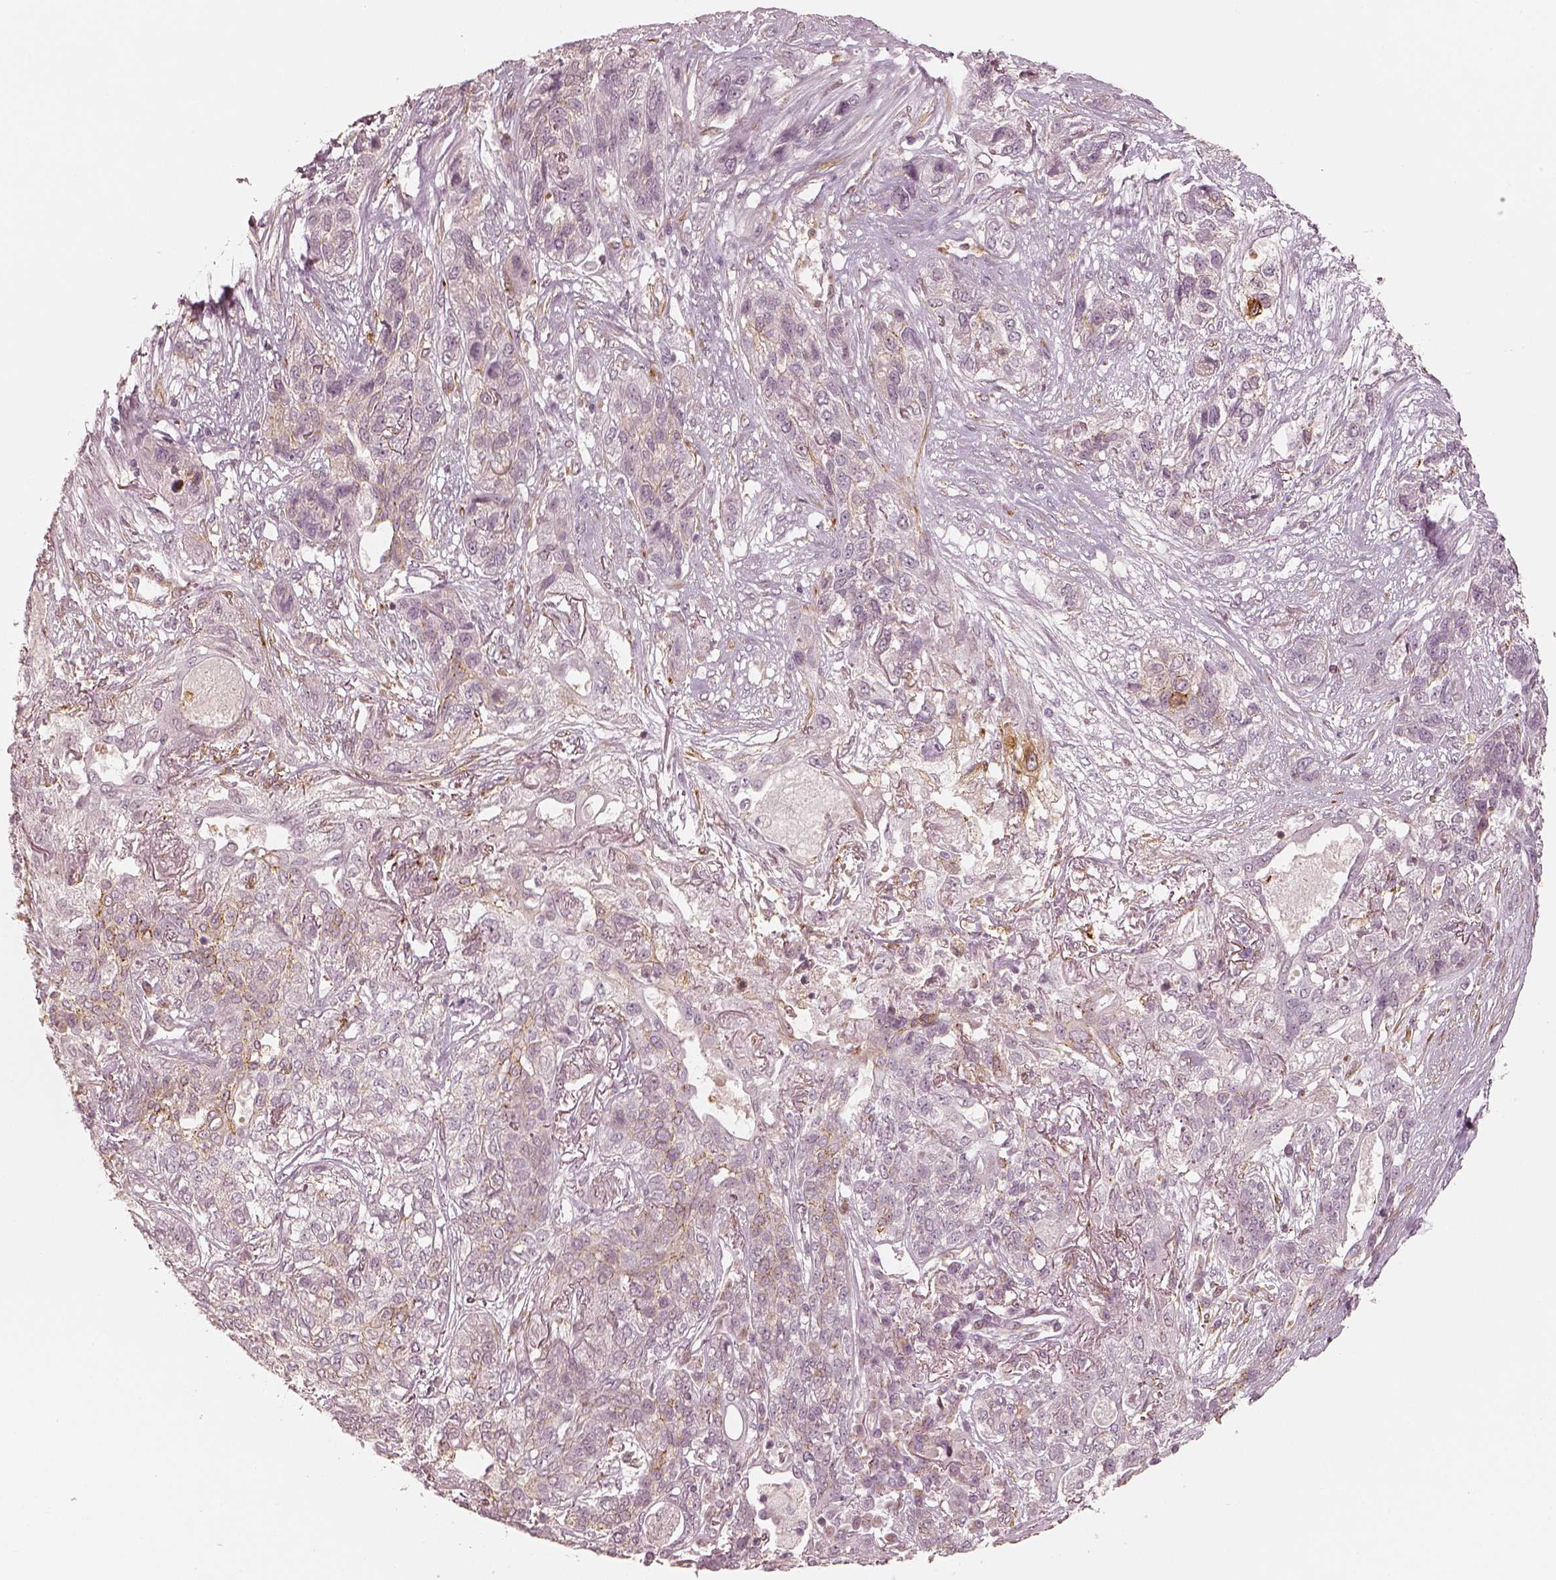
{"staining": {"intensity": "negative", "quantity": "none", "location": "none"}, "tissue": "lung cancer", "cell_type": "Tumor cells", "image_type": "cancer", "snomed": [{"axis": "morphology", "description": "Squamous cell carcinoma, NOS"}, {"axis": "topography", "description": "Lung"}], "caption": "Immunohistochemical staining of human lung squamous cell carcinoma shows no significant expression in tumor cells. (DAB immunohistochemistry (IHC) visualized using brightfield microscopy, high magnification).", "gene": "GORASP2", "patient": {"sex": "female", "age": 70}}